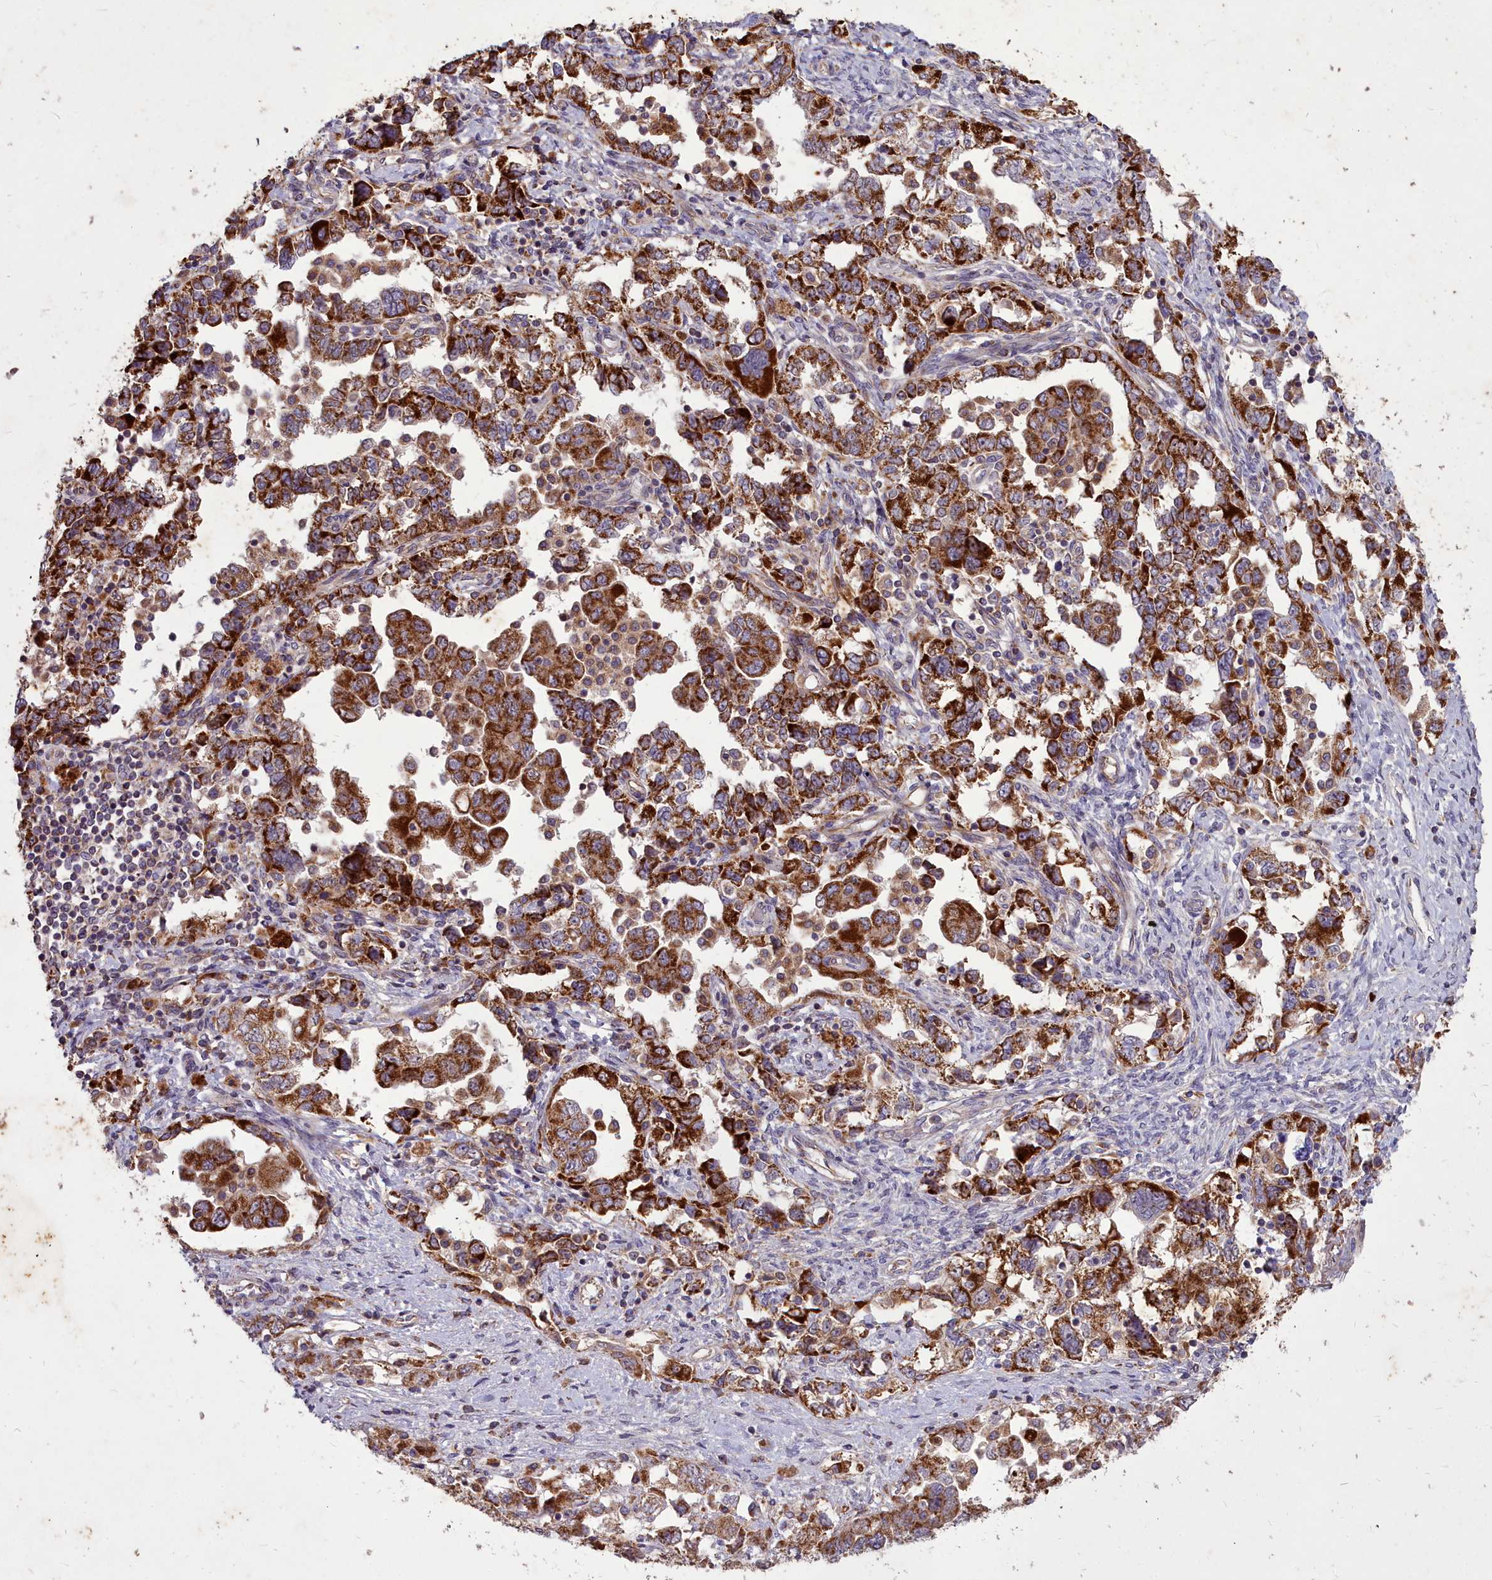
{"staining": {"intensity": "strong", "quantity": ">75%", "location": "cytoplasmic/membranous"}, "tissue": "ovarian cancer", "cell_type": "Tumor cells", "image_type": "cancer", "snomed": [{"axis": "morphology", "description": "Carcinoma, NOS"}, {"axis": "morphology", "description": "Cystadenocarcinoma, serous, NOS"}, {"axis": "topography", "description": "Ovary"}], "caption": "Protein staining shows strong cytoplasmic/membranous staining in approximately >75% of tumor cells in ovarian cancer (serous cystadenocarcinoma).", "gene": "COX11", "patient": {"sex": "female", "age": 69}}